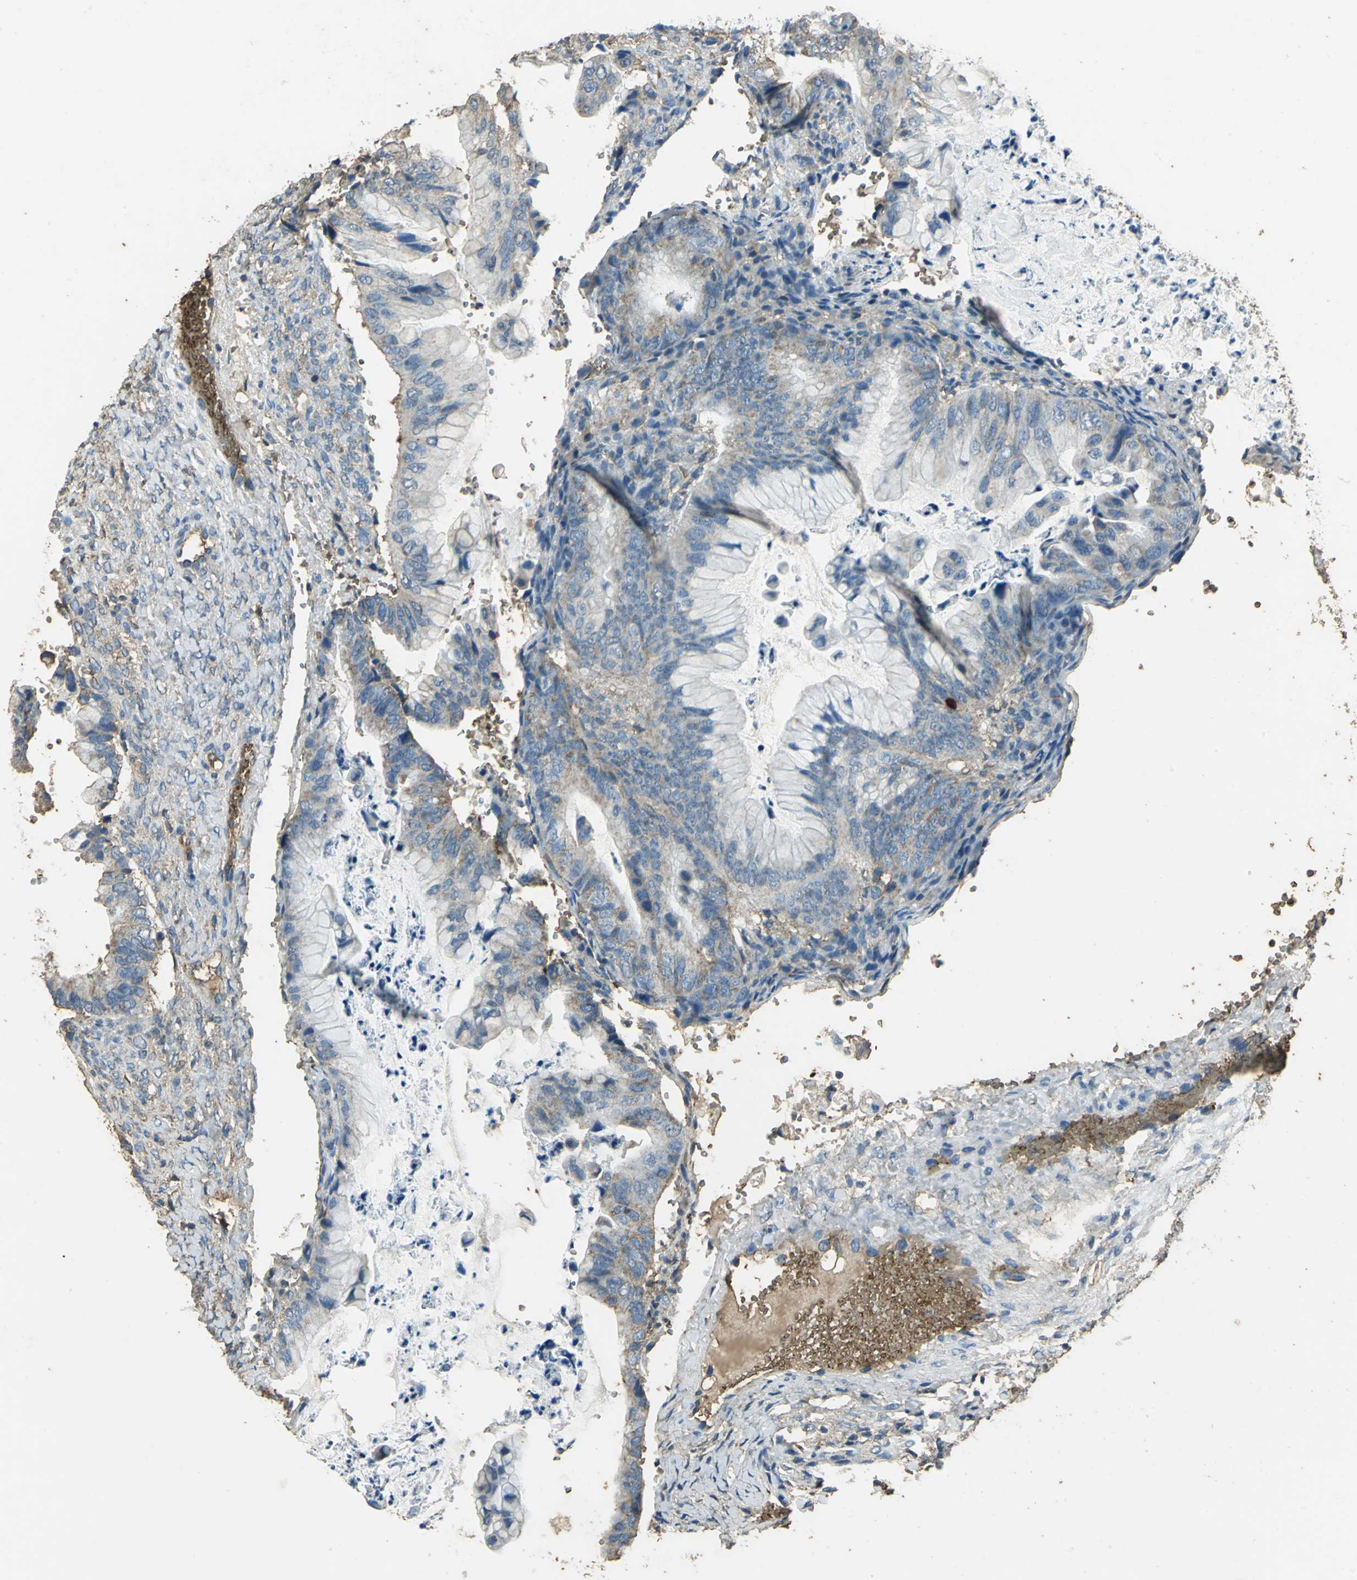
{"staining": {"intensity": "weak", "quantity": "25%-75%", "location": "cytoplasmic/membranous"}, "tissue": "ovarian cancer", "cell_type": "Tumor cells", "image_type": "cancer", "snomed": [{"axis": "morphology", "description": "Cystadenocarcinoma, mucinous, NOS"}, {"axis": "topography", "description": "Ovary"}], "caption": "This image displays IHC staining of mucinous cystadenocarcinoma (ovarian), with low weak cytoplasmic/membranous staining in about 25%-75% of tumor cells.", "gene": "TRAPPC2", "patient": {"sex": "female", "age": 36}}